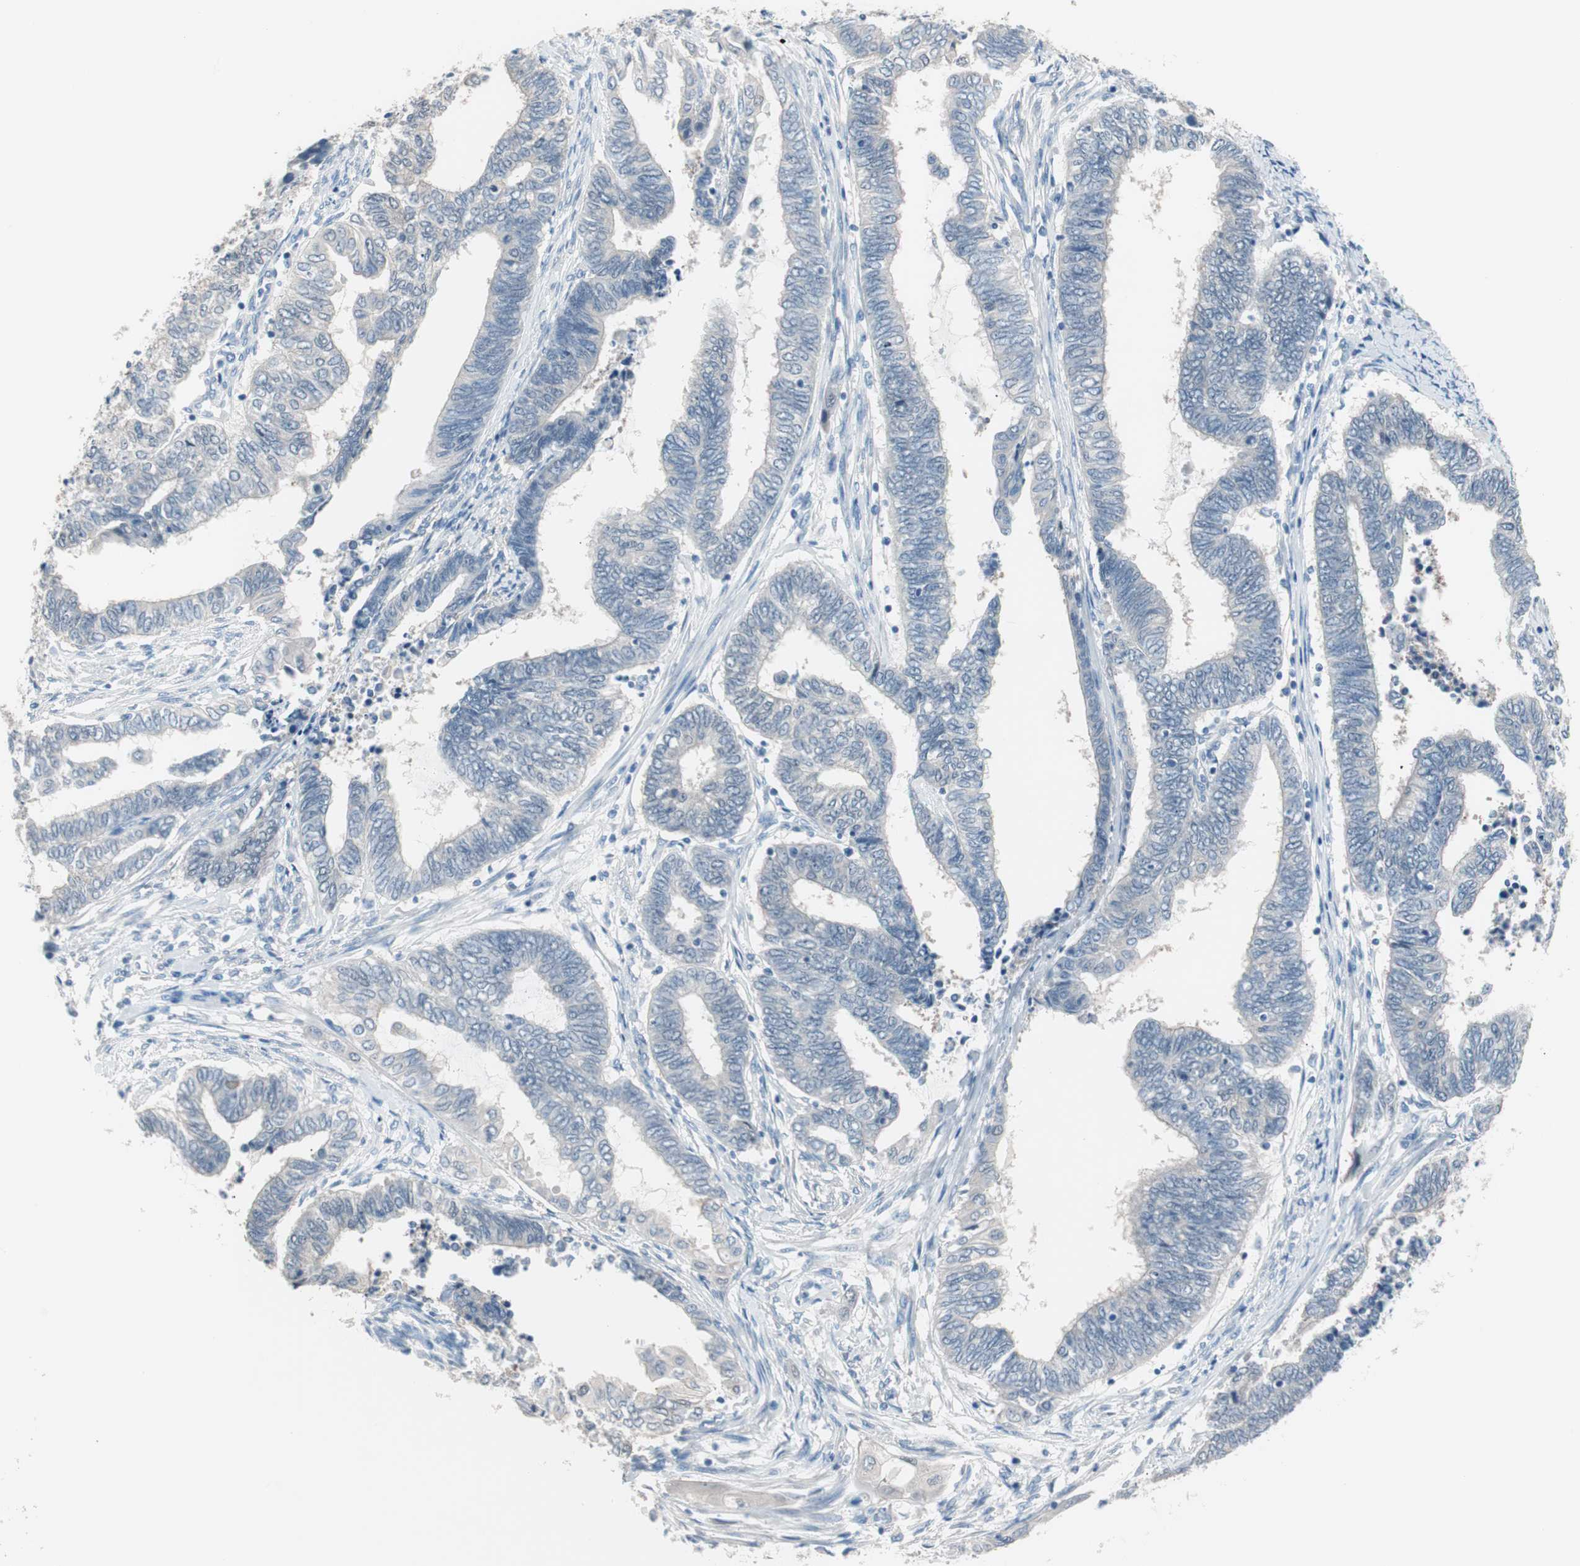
{"staining": {"intensity": "negative", "quantity": "none", "location": "none"}, "tissue": "endometrial cancer", "cell_type": "Tumor cells", "image_type": "cancer", "snomed": [{"axis": "morphology", "description": "Adenocarcinoma, NOS"}, {"axis": "topography", "description": "Uterus"}, {"axis": "topography", "description": "Endometrium"}], "caption": "There is no significant staining in tumor cells of adenocarcinoma (endometrial).", "gene": "VIL1", "patient": {"sex": "female", "age": 70}}